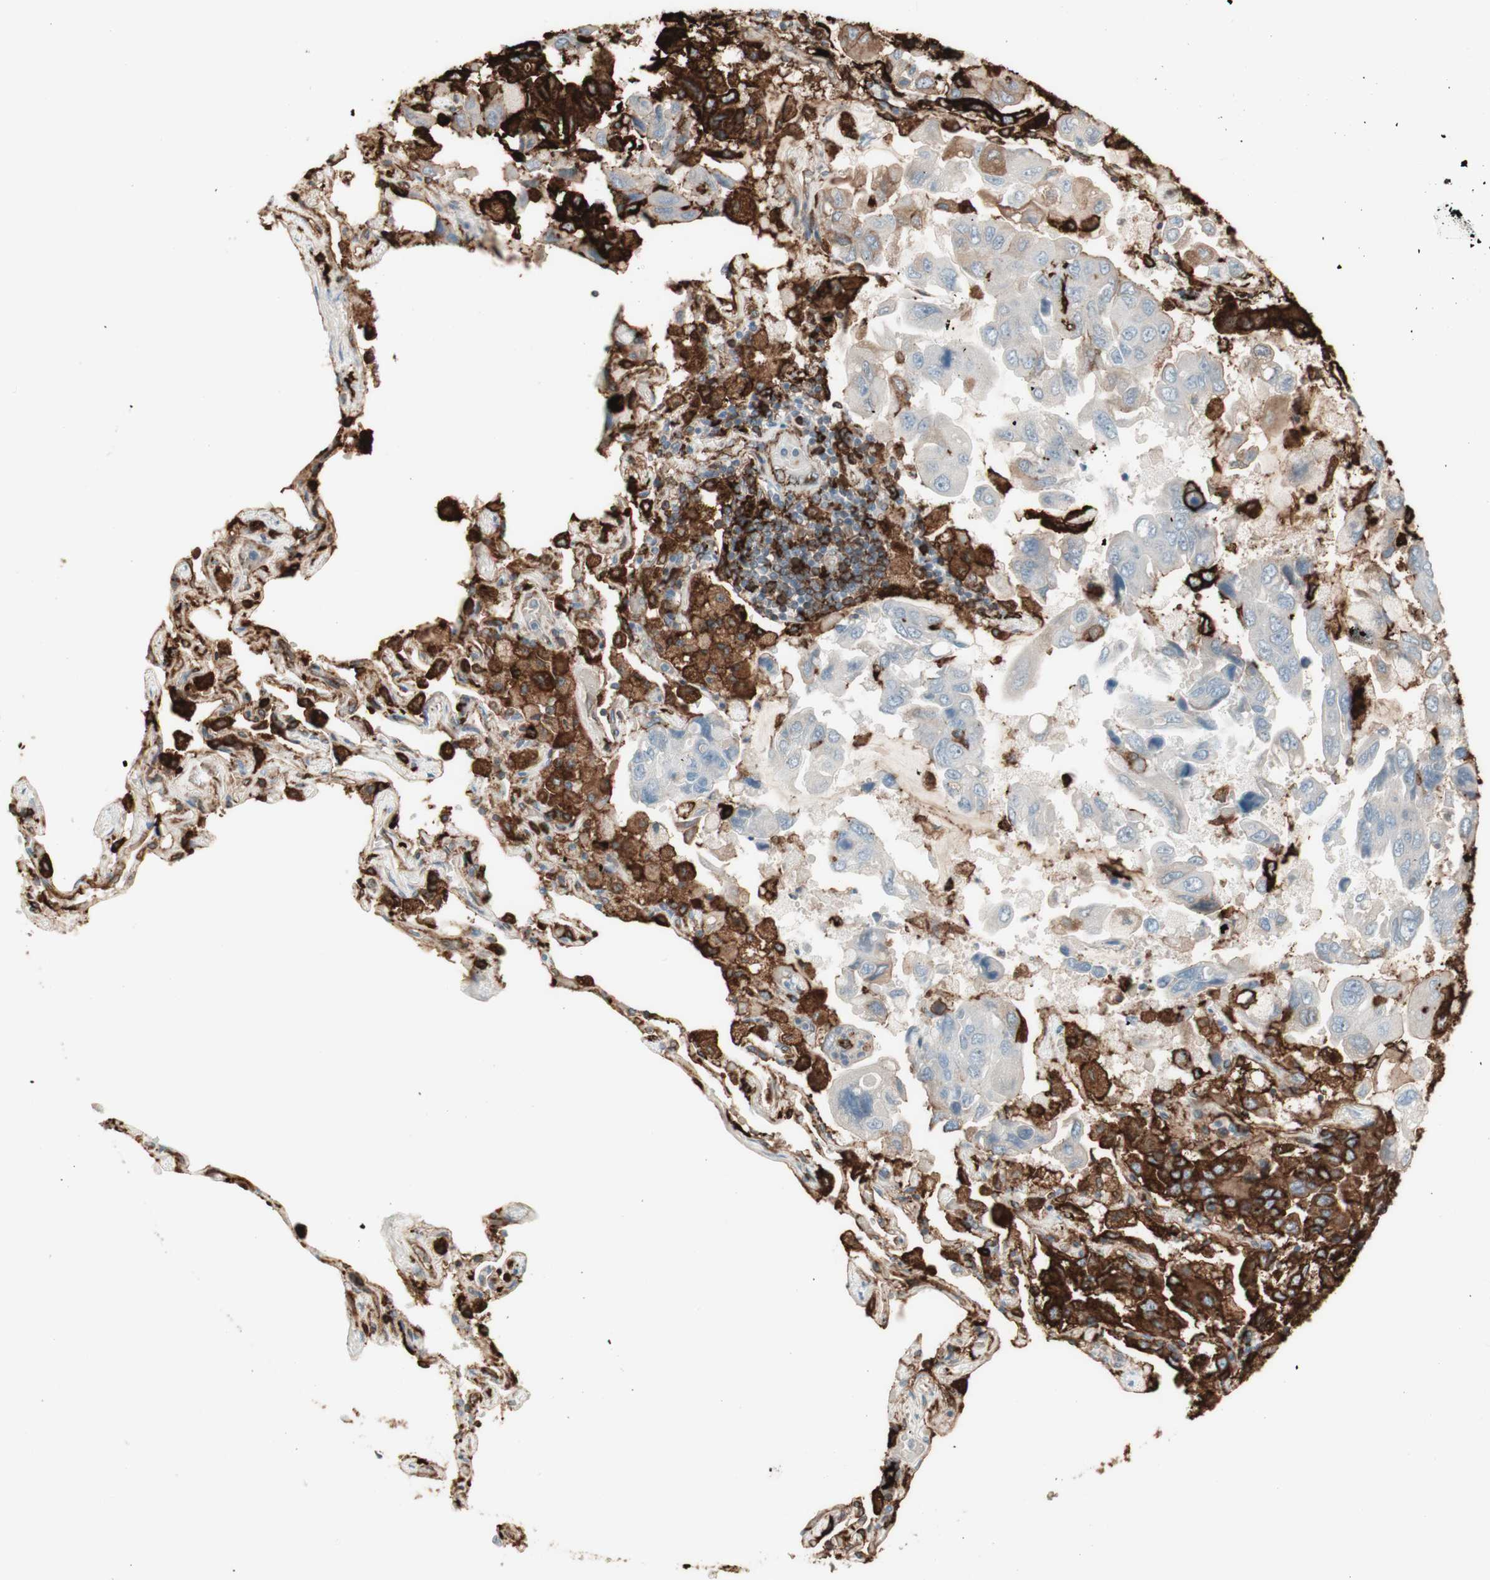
{"staining": {"intensity": "strong", "quantity": ">75%", "location": "cytoplasmic/membranous"}, "tissue": "lung cancer", "cell_type": "Tumor cells", "image_type": "cancer", "snomed": [{"axis": "morphology", "description": "Adenocarcinoma, NOS"}, {"axis": "topography", "description": "Lung"}], "caption": "Immunohistochemical staining of human lung cancer exhibits strong cytoplasmic/membranous protein expression in approximately >75% of tumor cells.", "gene": "HLA-DPB1", "patient": {"sex": "male", "age": 64}}